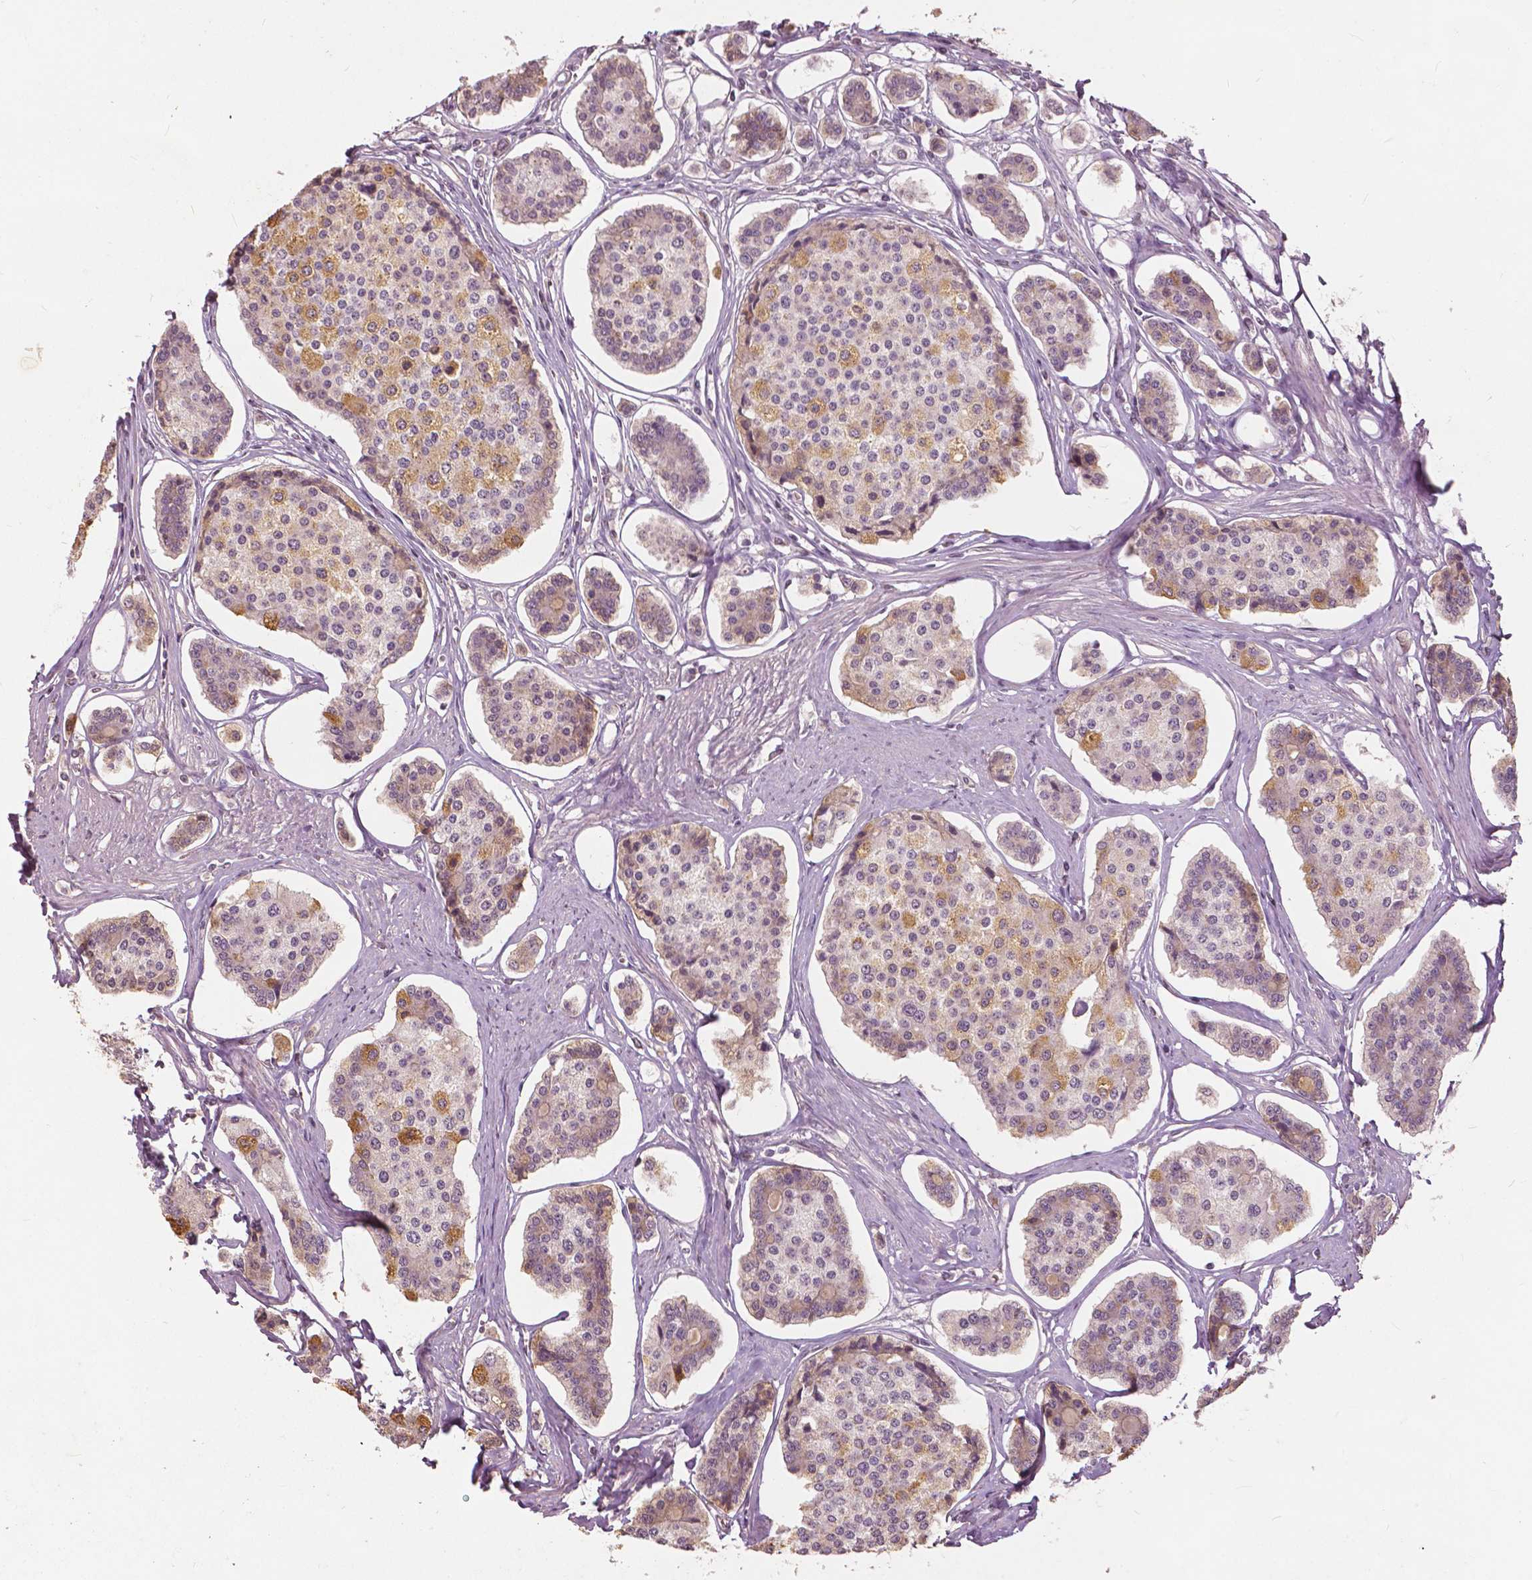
{"staining": {"intensity": "weak", "quantity": "25%-75%", "location": "cytoplasmic/membranous"}, "tissue": "carcinoid", "cell_type": "Tumor cells", "image_type": "cancer", "snomed": [{"axis": "morphology", "description": "Carcinoid, malignant, NOS"}, {"axis": "topography", "description": "Small intestine"}], "caption": "Carcinoid was stained to show a protein in brown. There is low levels of weak cytoplasmic/membranous positivity in approximately 25%-75% of tumor cells. (Brightfield microscopy of DAB IHC at high magnification).", "gene": "ANGPTL4", "patient": {"sex": "female", "age": 65}}